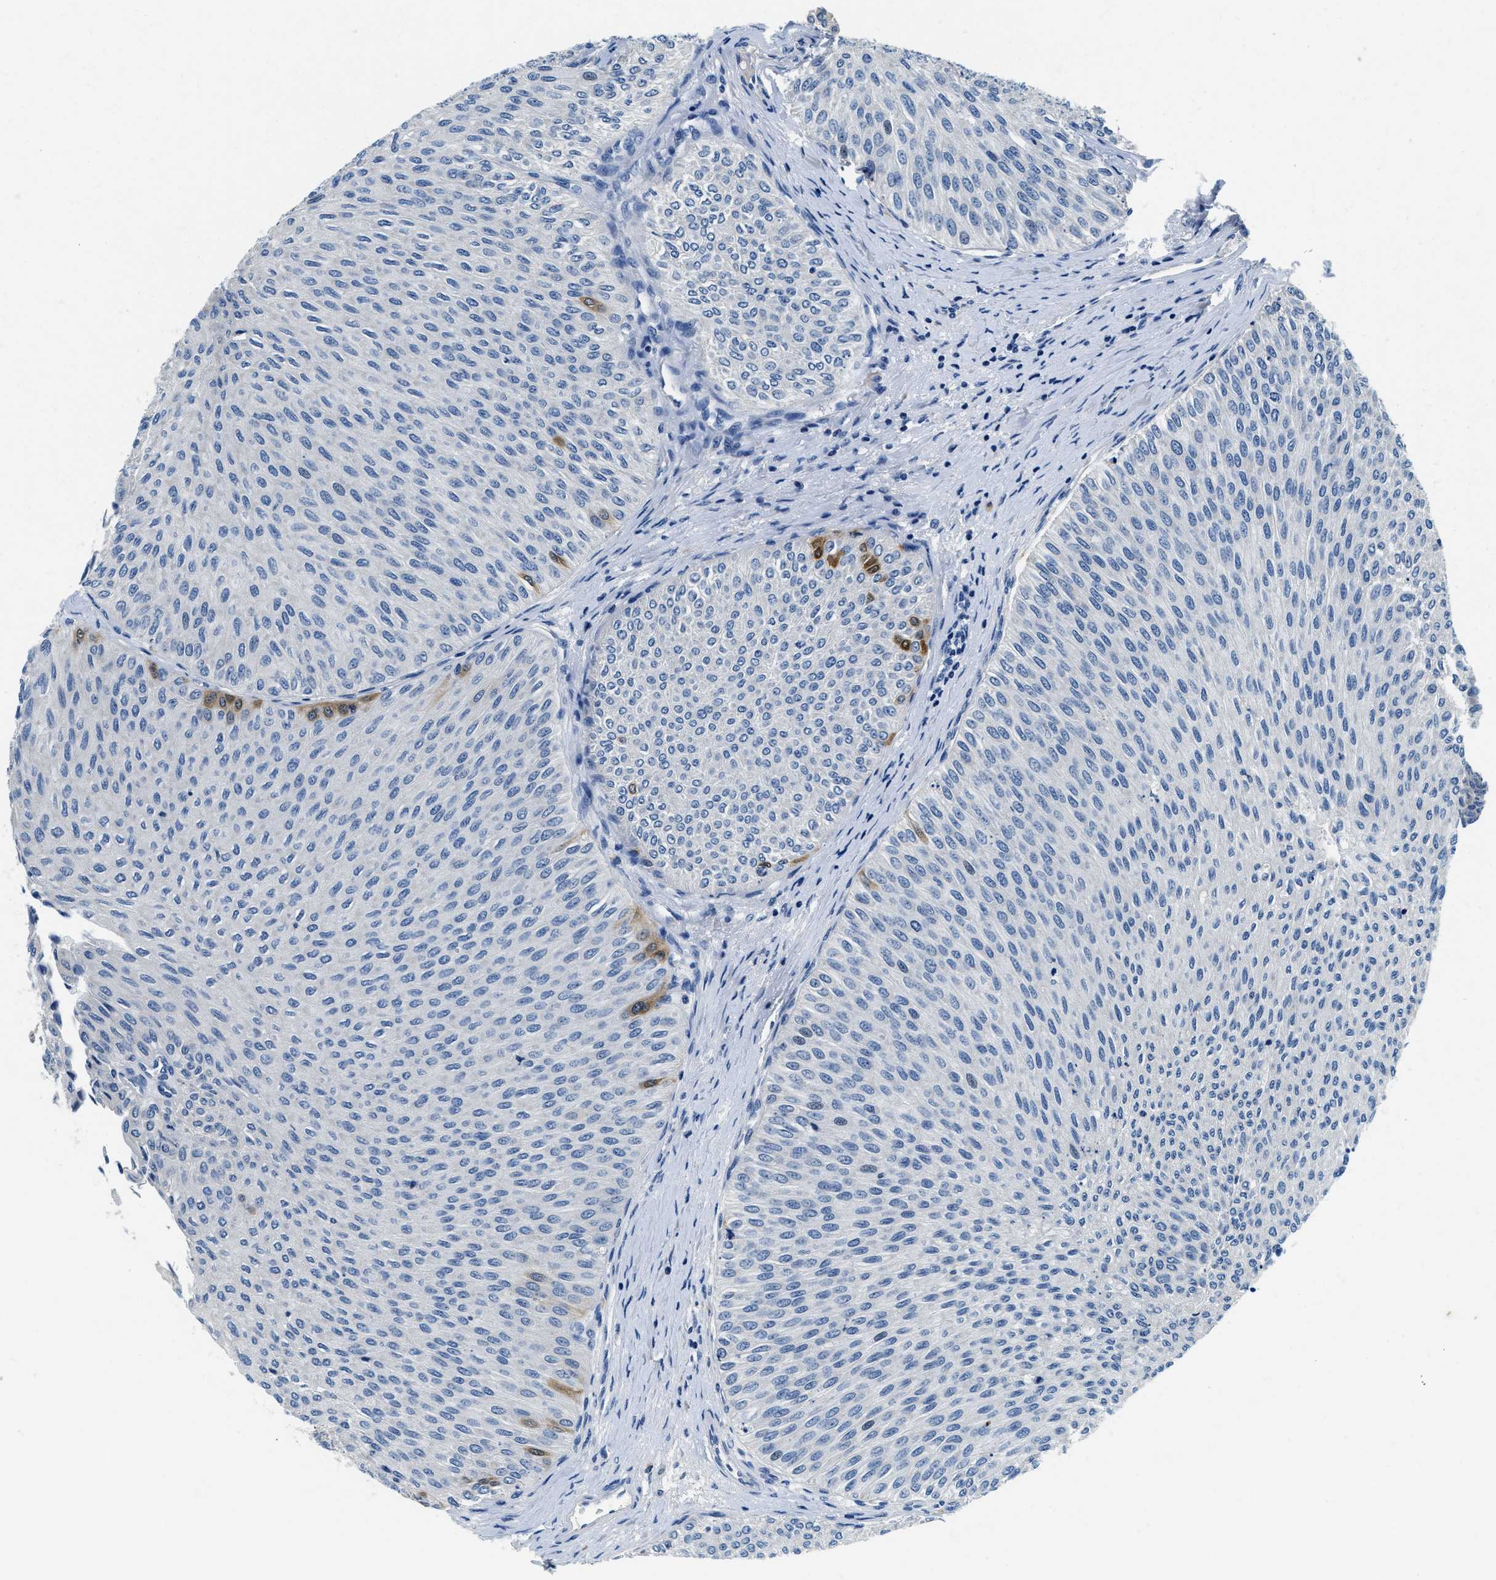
{"staining": {"intensity": "weak", "quantity": "<25%", "location": "cytoplasmic/membranous"}, "tissue": "urothelial cancer", "cell_type": "Tumor cells", "image_type": "cancer", "snomed": [{"axis": "morphology", "description": "Urothelial carcinoma, Low grade"}, {"axis": "topography", "description": "Urinary bladder"}], "caption": "Human urothelial cancer stained for a protein using IHC demonstrates no staining in tumor cells.", "gene": "ALDH3A2", "patient": {"sex": "male", "age": 78}}